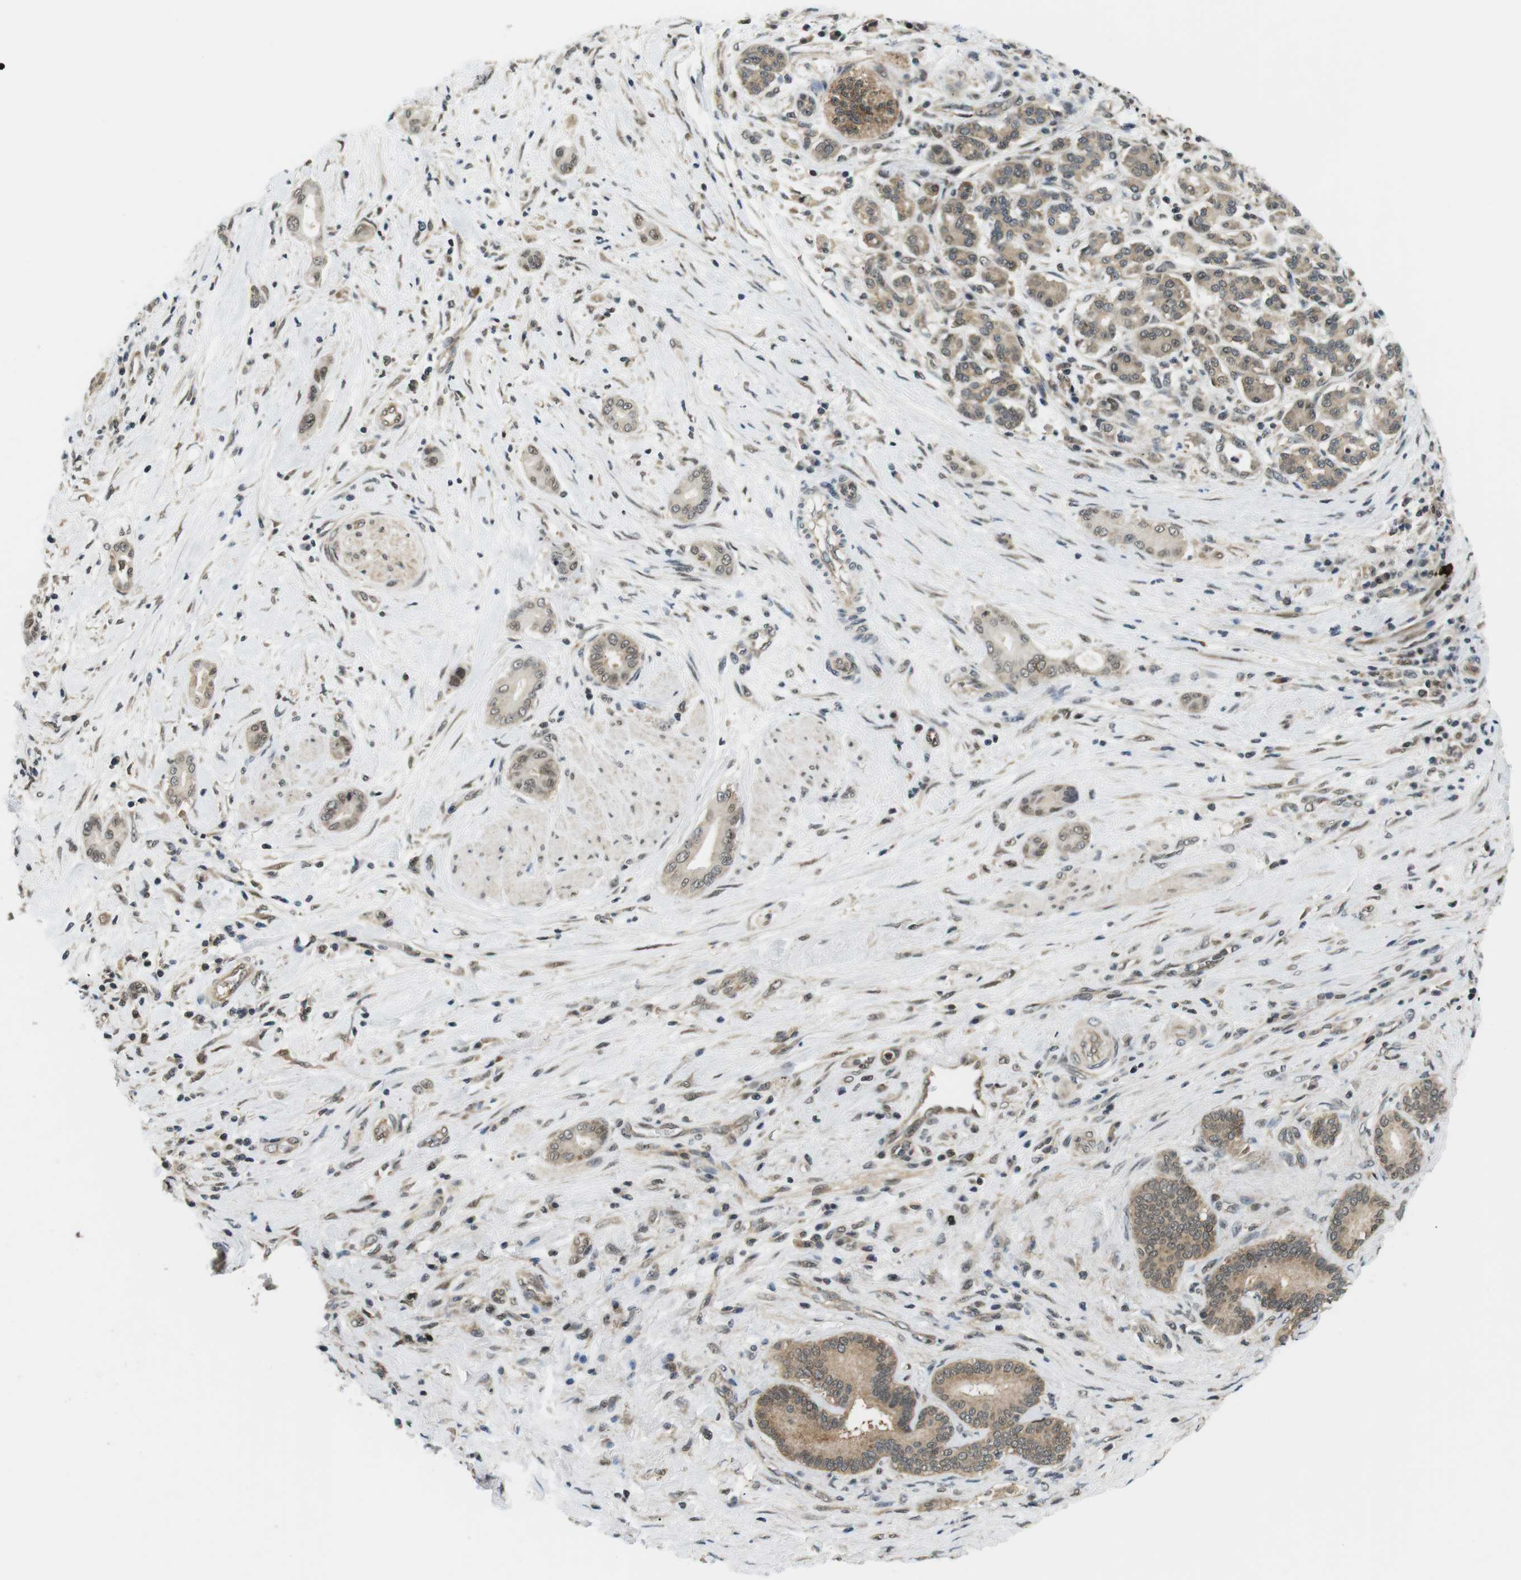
{"staining": {"intensity": "moderate", "quantity": "25%-75%", "location": "cytoplasmic/membranous,nuclear"}, "tissue": "pancreatic cancer", "cell_type": "Tumor cells", "image_type": "cancer", "snomed": [{"axis": "morphology", "description": "Normal tissue, NOS"}, {"axis": "morphology", "description": "Adenocarcinoma, NOS"}, {"axis": "topography", "description": "Pancreas"}], "caption": "Immunohistochemistry (IHC) photomicrograph of neoplastic tissue: human pancreatic adenocarcinoma stained using immunohistochemistry demonstrates medium levels of moderate protein expression localized specifically in the cytoplasmic/membranous and nuclear of tumor cells, appearing as a cytoplasmic/membranous and nuclear brown color.", "gene": "CSNK2B", "patient": {"sex": "male", "age": 63}}